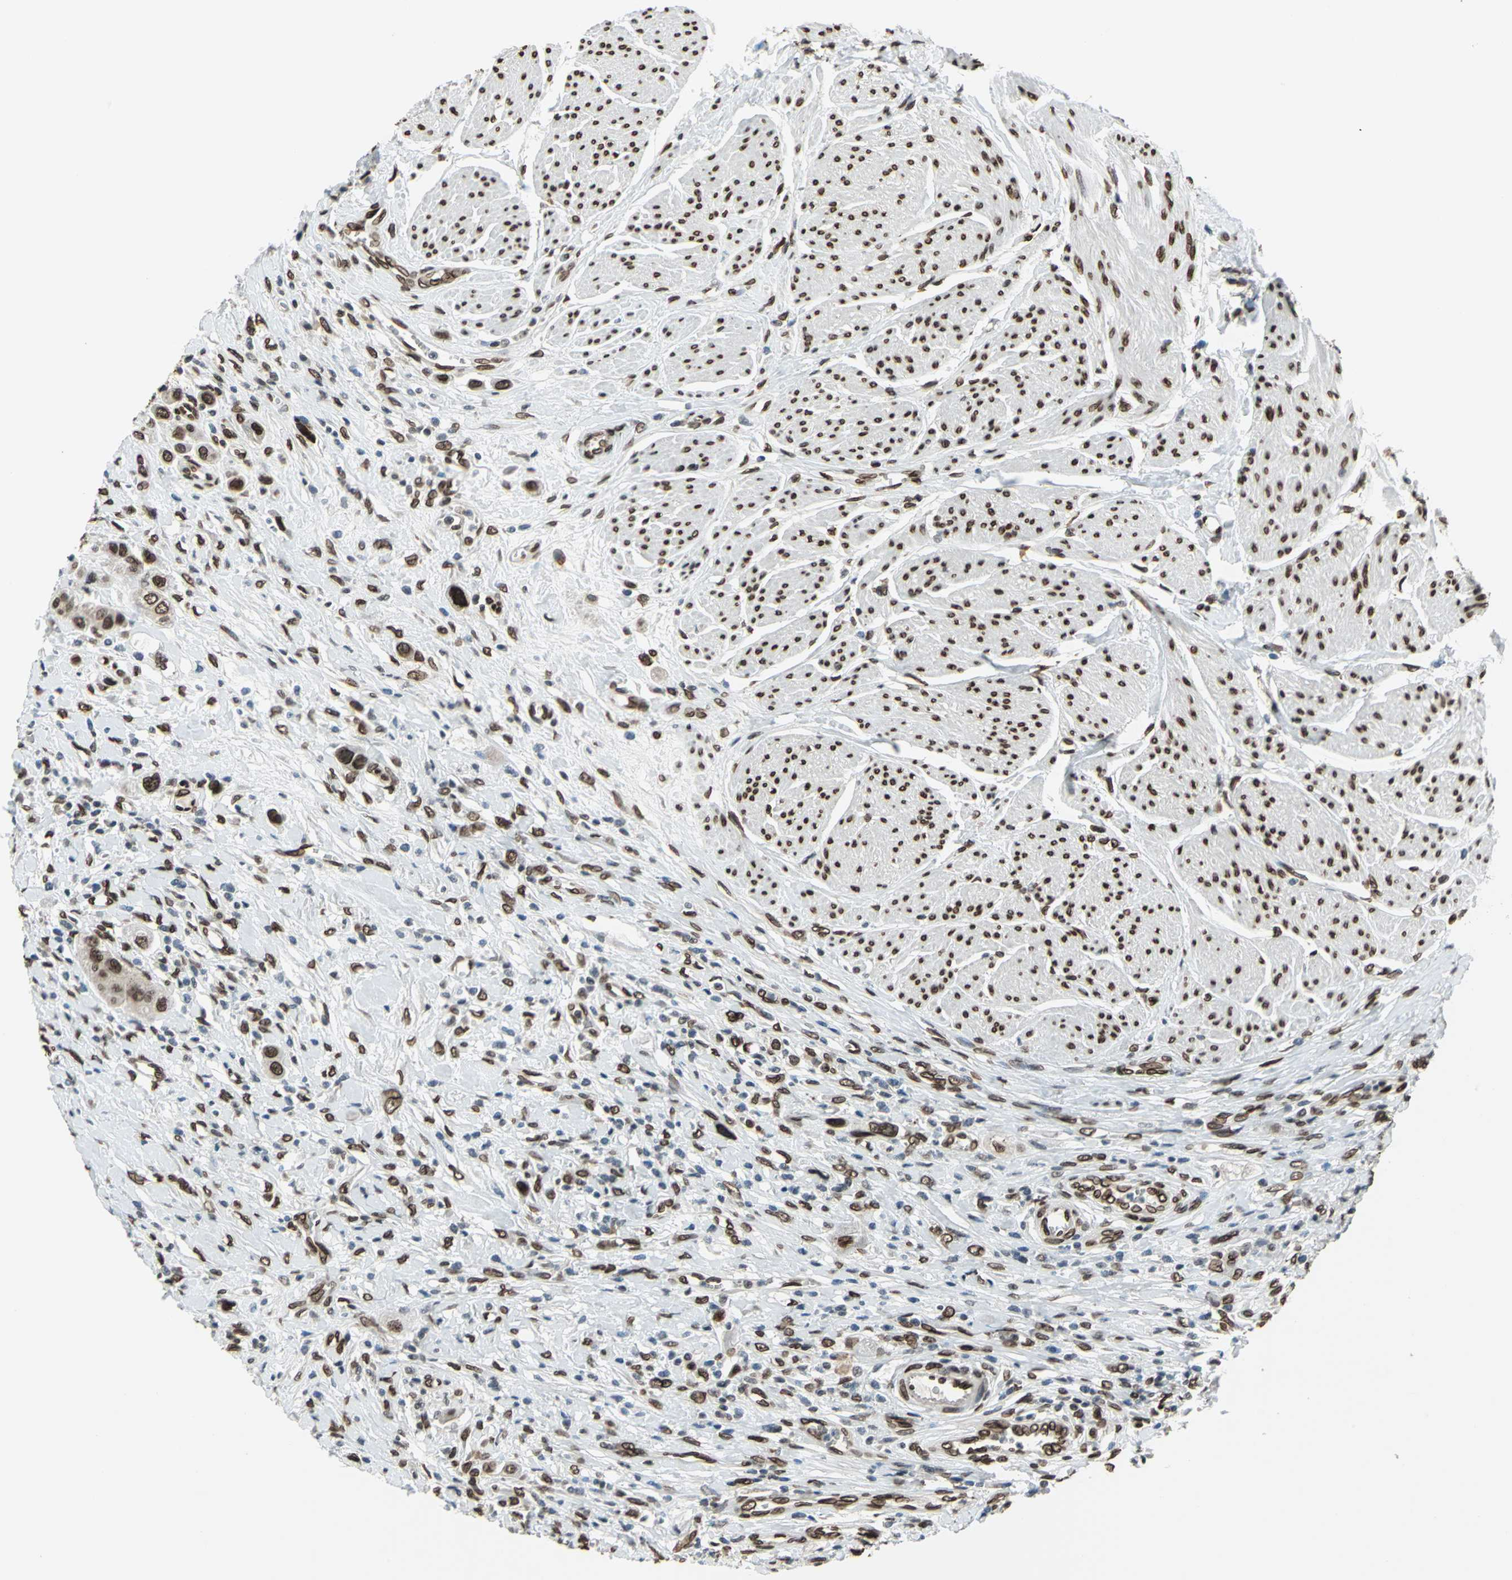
{"staining": {"intensity": "strong", "quantity": ">75%", "location": "cytoplasmic/membranous,nuclear"}, "tissue": "urothelial cancer", "cell_type": "Tumor cells", "image_type": "cancer", "snomed": [{"axis": "morphology", "description": "Urothelial carcinoma, High grade"}, {"axis": "topography", "description": "Urinary bladder"}], "caption": "Urothelial carcinoma (high-grade) stained for a protein (brown) displays strong cytoplasmic/membranous and nuclear positive positivity in about >75% of tumor cells.", "gene": "ISY1", "patient": {"sex": "male", "age": 50}}